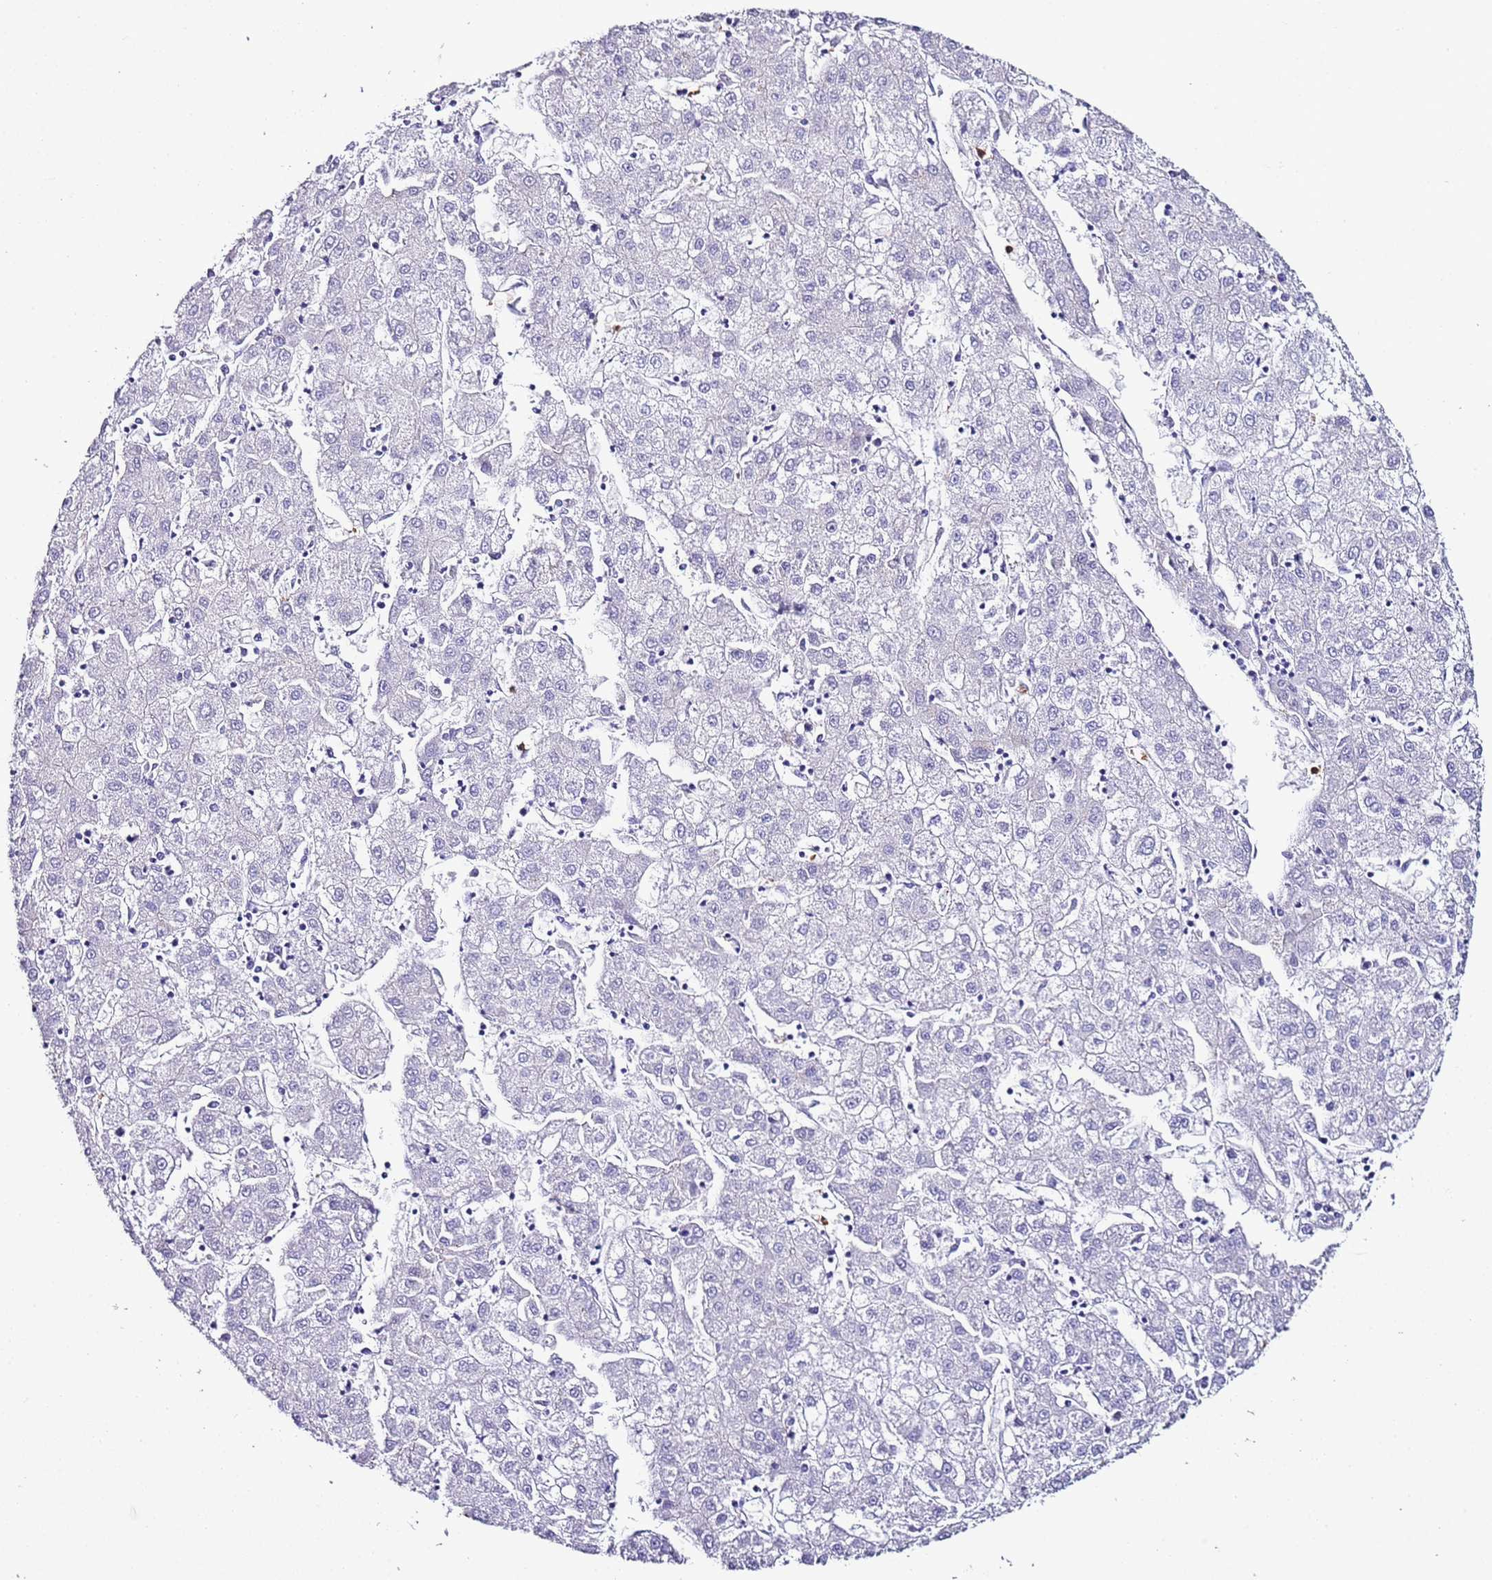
{"staining": {"intensity": "negative", "quantity": "none", "location": "none"}, "tissue": "liver cancer", "cell_type": "Tumor cells", "image_type": "cancer", "snomed": [{"axis": "morphology", "description": "Carcinoma, Hepatocellular, NOS"}, {"axis": "topography", "description": "Liver"}], "caption": "Immunohistochemistry (IHC) histopathology image of human hepatocellular carcinoma (liver) stained for a protein (brown), which demonstrates no expression in tumor cells.", "gene": "FAM174C", "patient": {"sex": "male", "age": 72}}